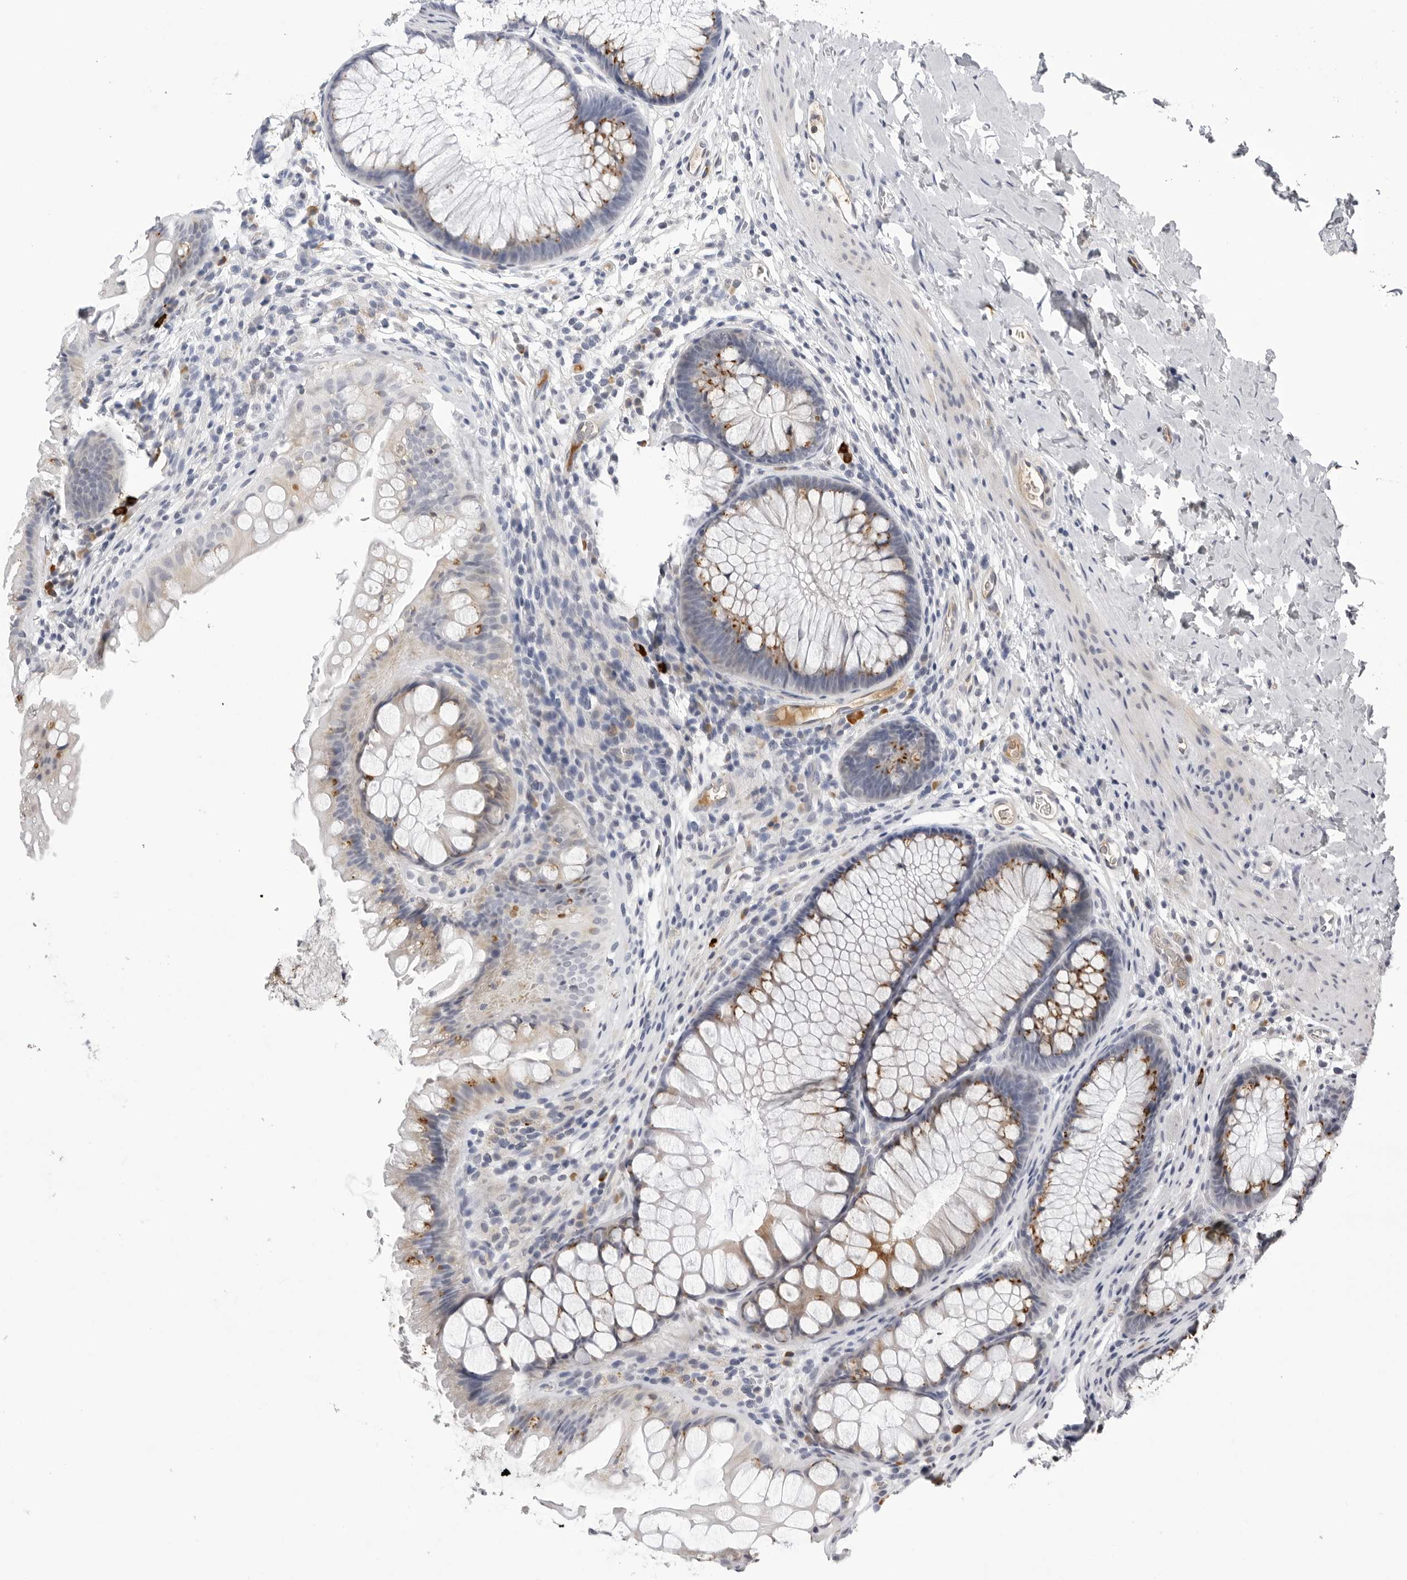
{"staining": {"intensity": "negative", "quantity": "none", "location": "none"}, "tissue": "colon", "cell_type": "Endothelial cells", "image_type": "normal", "snomed": [{"axis": "morphology", "description": "Normal tissue, NOS"}, {"axis": "topography", "description": "Colon"}], "caption": "Unremarkable colon was stained to show a protein in brown. There is no significant positivity in endothelial cells.", "gene": "ZNF502", "patient": {"sex": "female", "age": 62}}